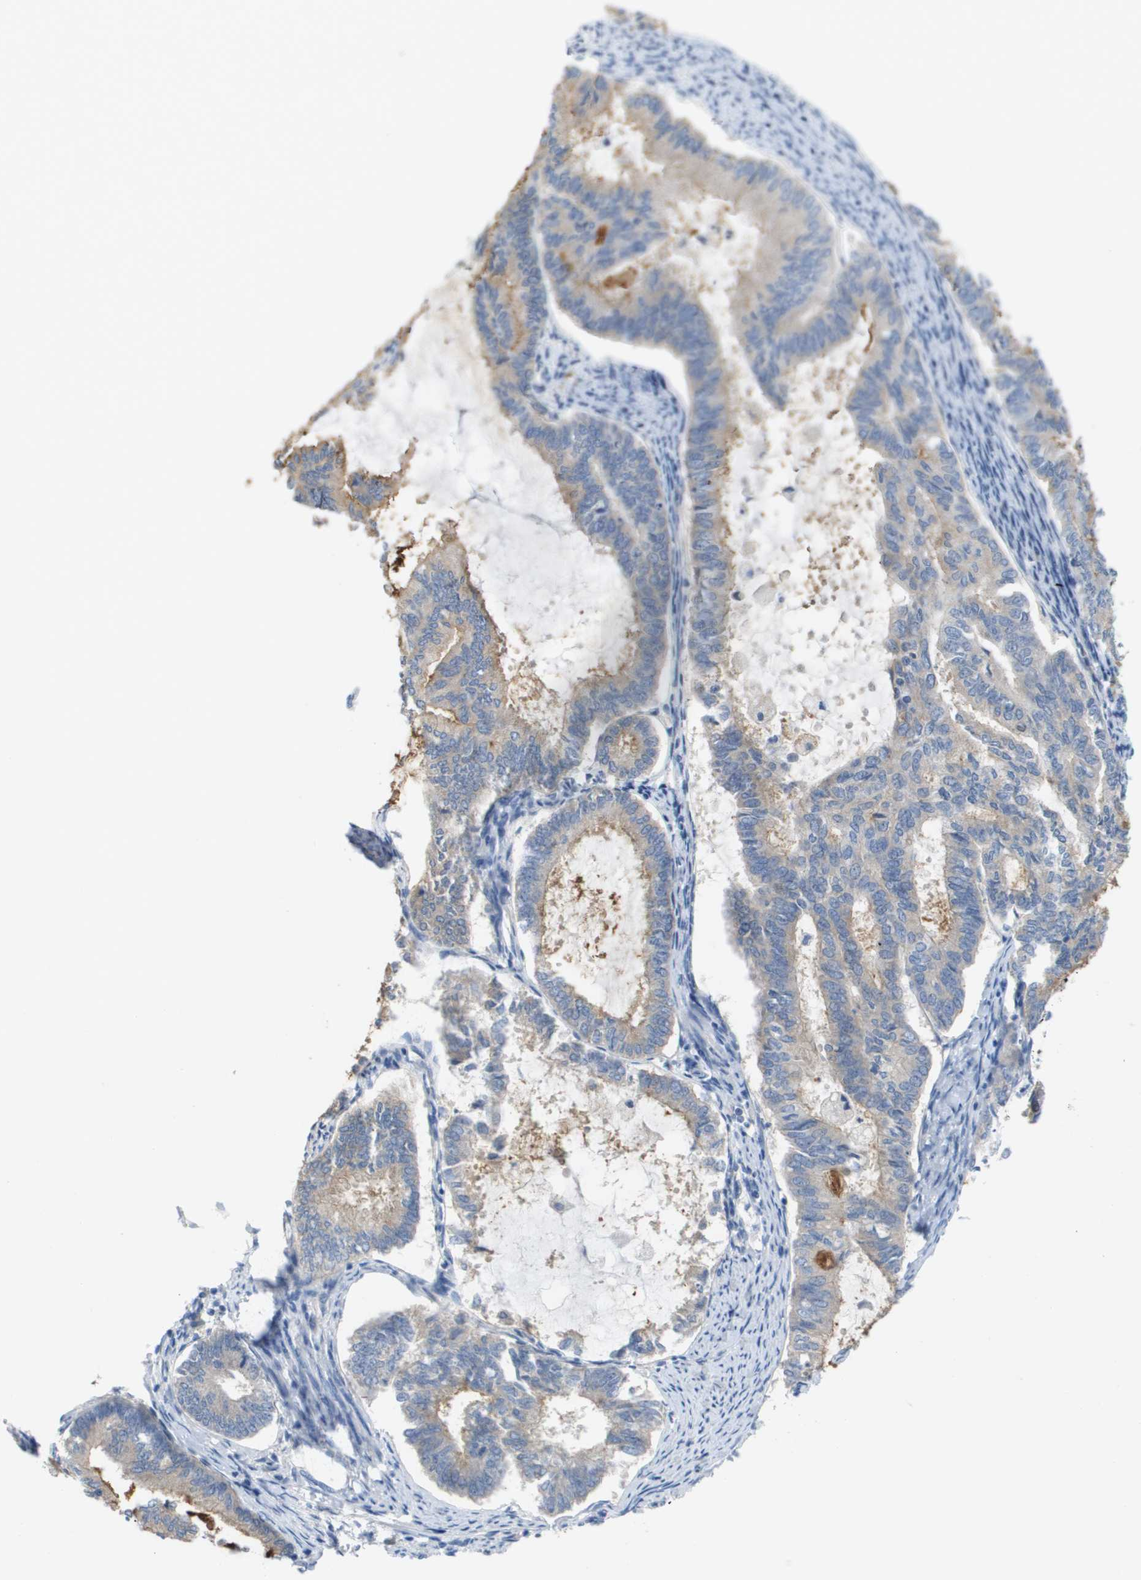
{"staining": {"intensity": "weak", "quantity": ">75%", "location": "cytoplasmic/membranous"}, "tissue": "endometrial cancer", "cell_type": "Tumor cells", "image_type": "cancer", "snomed": [{"axis": "morphology", "description": "Adenocarcinoma, NOS"}, {"axis": "topography", "description": "Endometrium"}], "caption": "DAB immunohistochemical staining of human adenocarcinoma (endometrial) exhibits weak cytoplasmic/membranous protein positivity in about >75% of tumor cells.", "gene": "UBA5", "patient": {"sex": "female", "age": 86}}